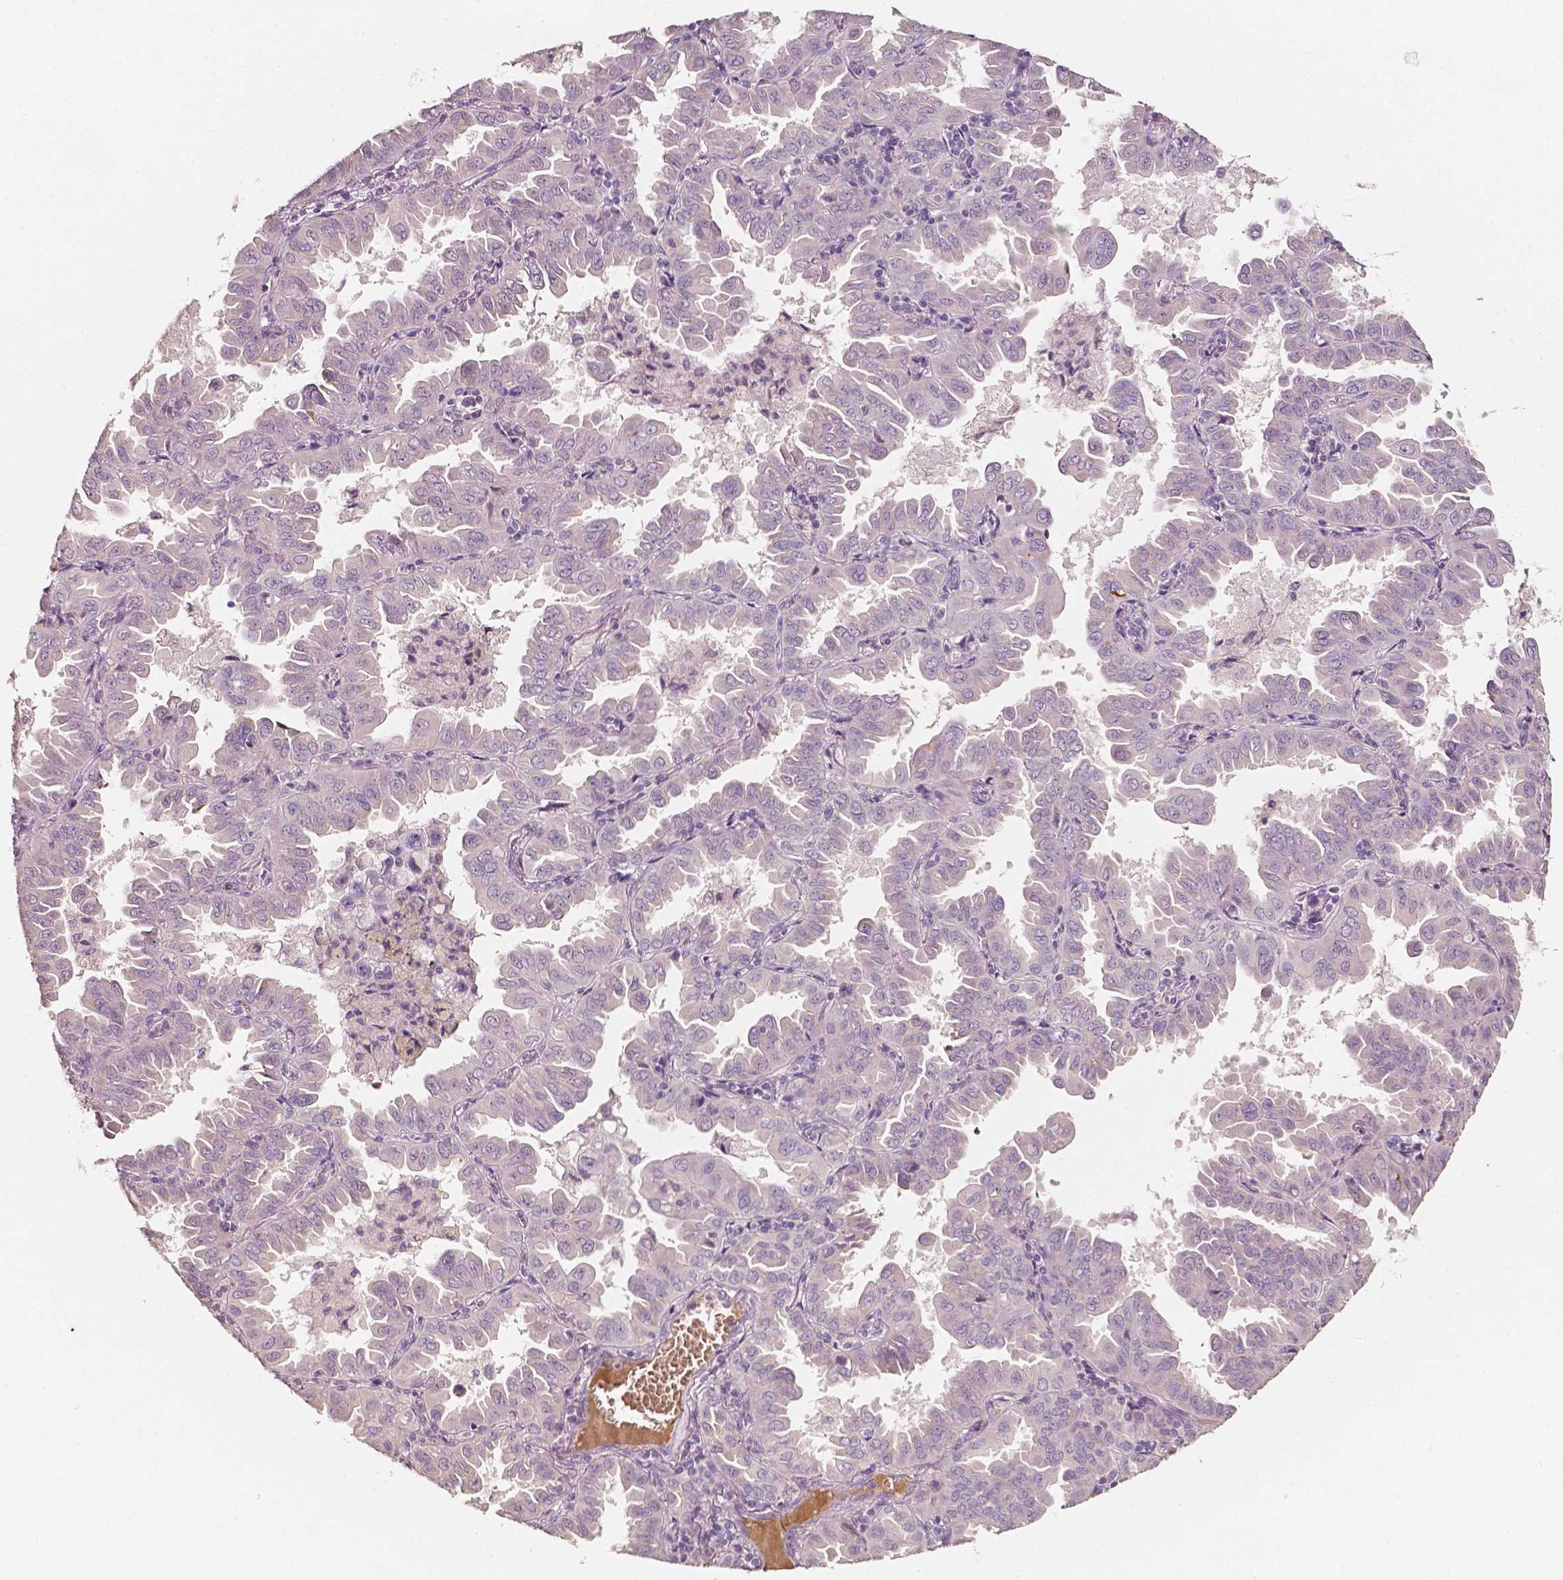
{"staining": {"intensity": "negative", "quantity": "none", "location": "none"}, "tissue": "lung cancer", "cell_type": "Tumor cells", "image_type": "cancer", "snomed": [{"axis": "morphology", "description": "Adenocarcinoma, NOS"}, {"axis": "topography", "description": "Lung"}], "caption": "High power microscopy photomicrograph of an immunohistochemistry (IHC) micrograph of lung cancer (adenocarcinoma), revealing no significant positivity in tumor cells.", "gene": "NPC1L1", "patient": {"sex": "male", "age": 64}}